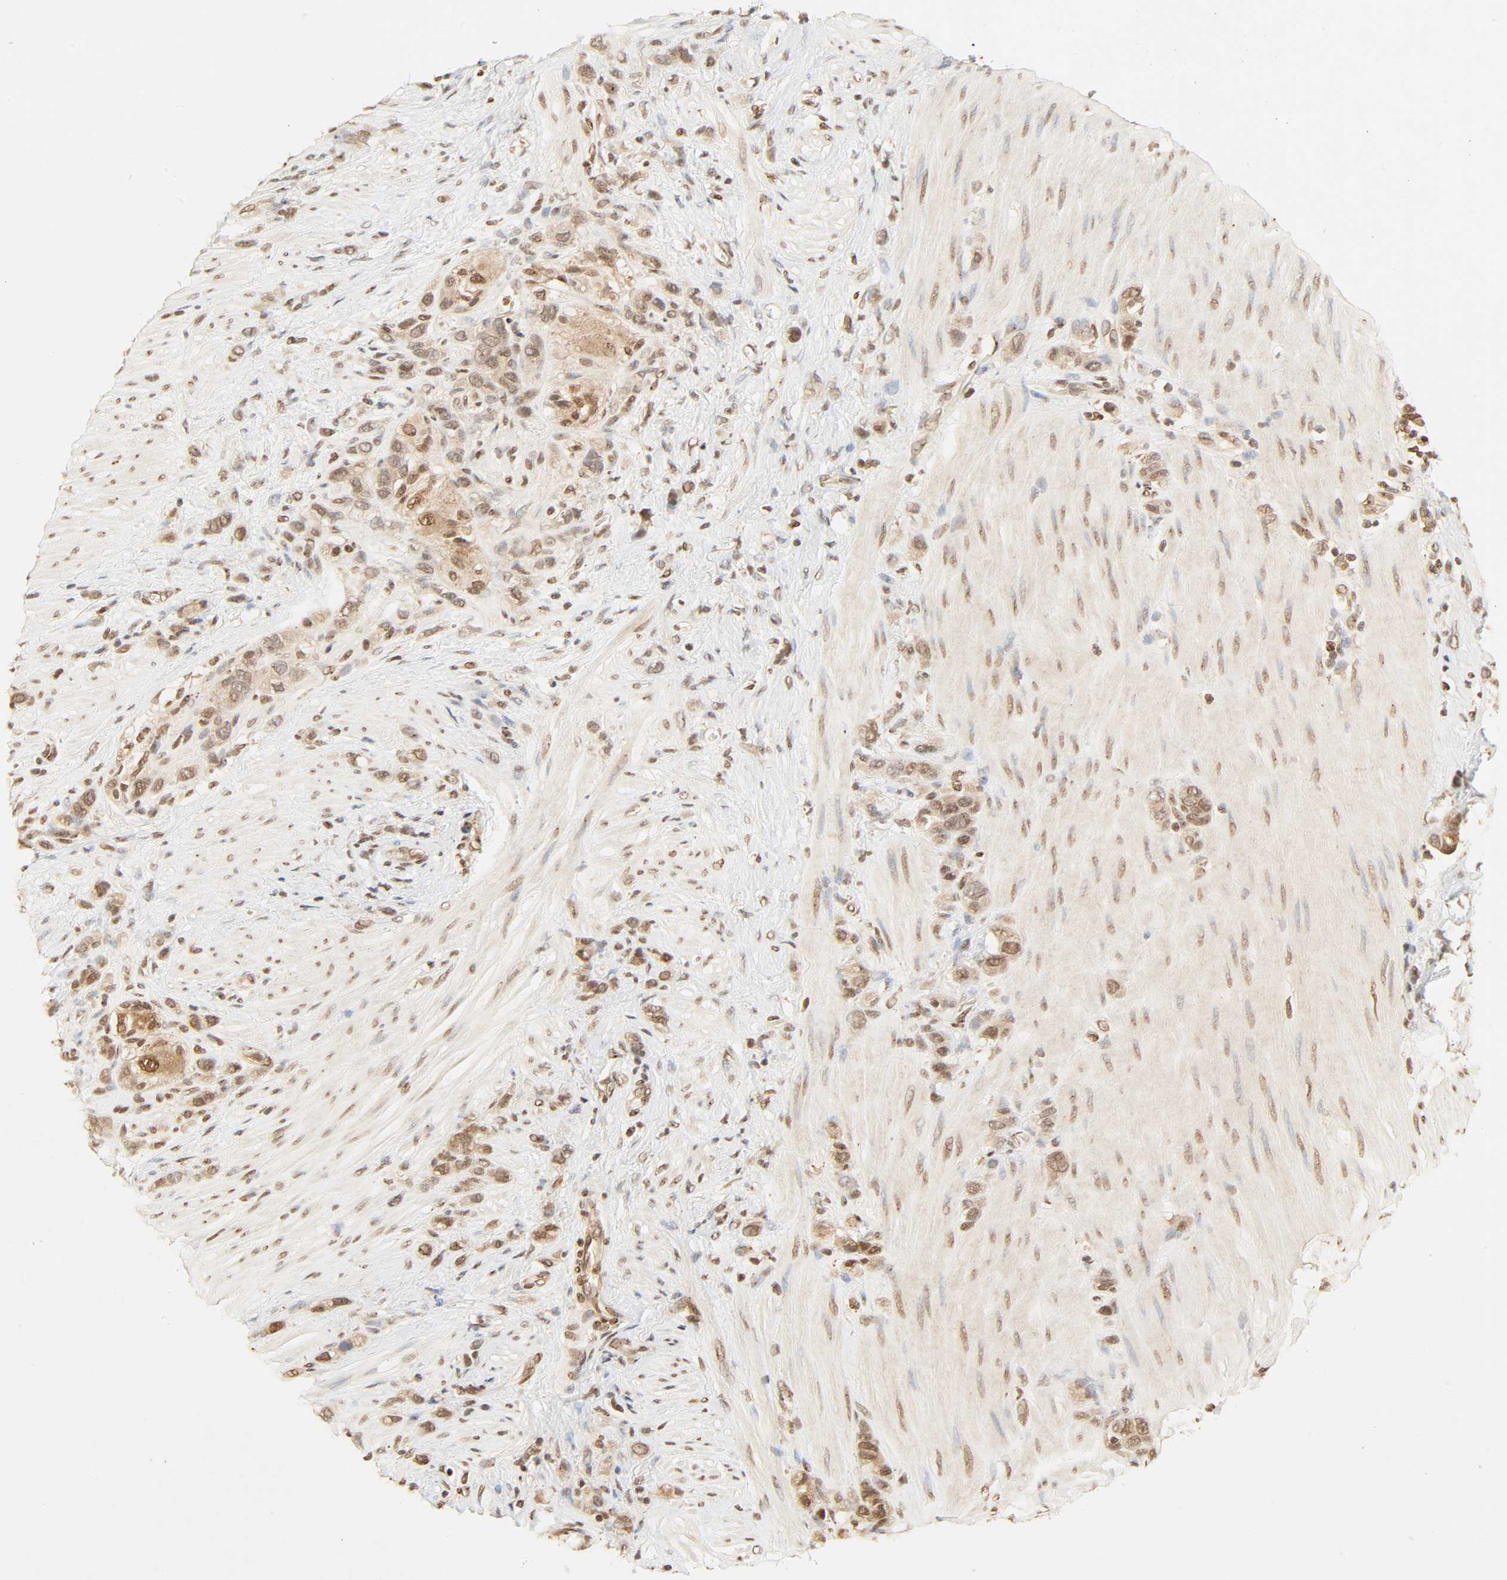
{"staining": {"intensity": "moderate", "quantity": ">75%", "location": "cytoplasmic/membranous,nuclear"}, "tissue": "stomach cancer", "cell_type": "Tumor cells", "image_type": "cancer", "snomed": [{"axis": "morphology", "description": "Normal tissue, NOS"}, {"axis": "morphology", "description": "Adenocarcinoma, NOS"}, {"axis": "morphology", "description": "Adenocarcinoma, High grade"}, {"axis": "topography", "description": "Stomach, upper"}, {"axis": "topography", "description": "Stomach"}], "caption": "Immunohistochemistry (IHC) micrograph of stomach cancer (adenocarcinoma) stained for a protein (brown), which shows medium levels of moderate cytoplasmic/membranous and nuclear positivity in approximately >75% of tumor cells.", "gene": "UBC", "patient": {"sex": "female", "age": 65}}